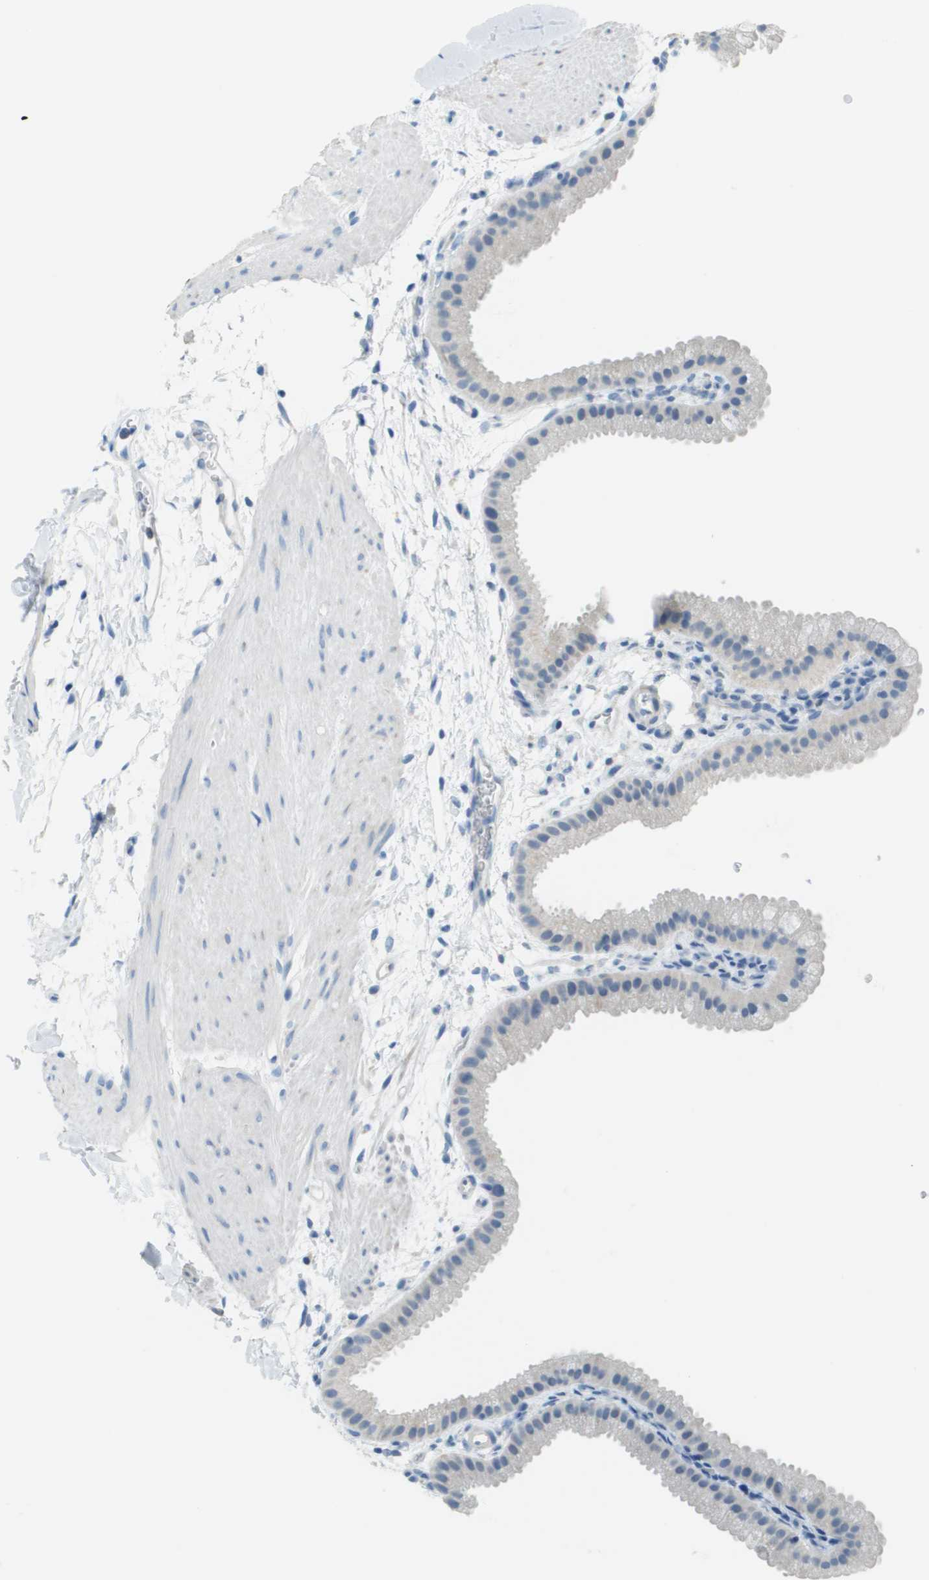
{"staining": {"intensity": "negative", "quantity": "none", "location": "none"}, "tissue": "gallbladder", "cell_type": "Glandular cells", "image_type": "normal", "snomed": [{"axis": "morphology", "description": "Normal tissue, NOS"}, {"axis": "topography", "description": "Gallbladder"}], "caption": "The micrograph shows no staining of glandular cells in benign gallbladder.", "gene": "PTGDR2", "patient": {"sex": "female", "age": 64}}